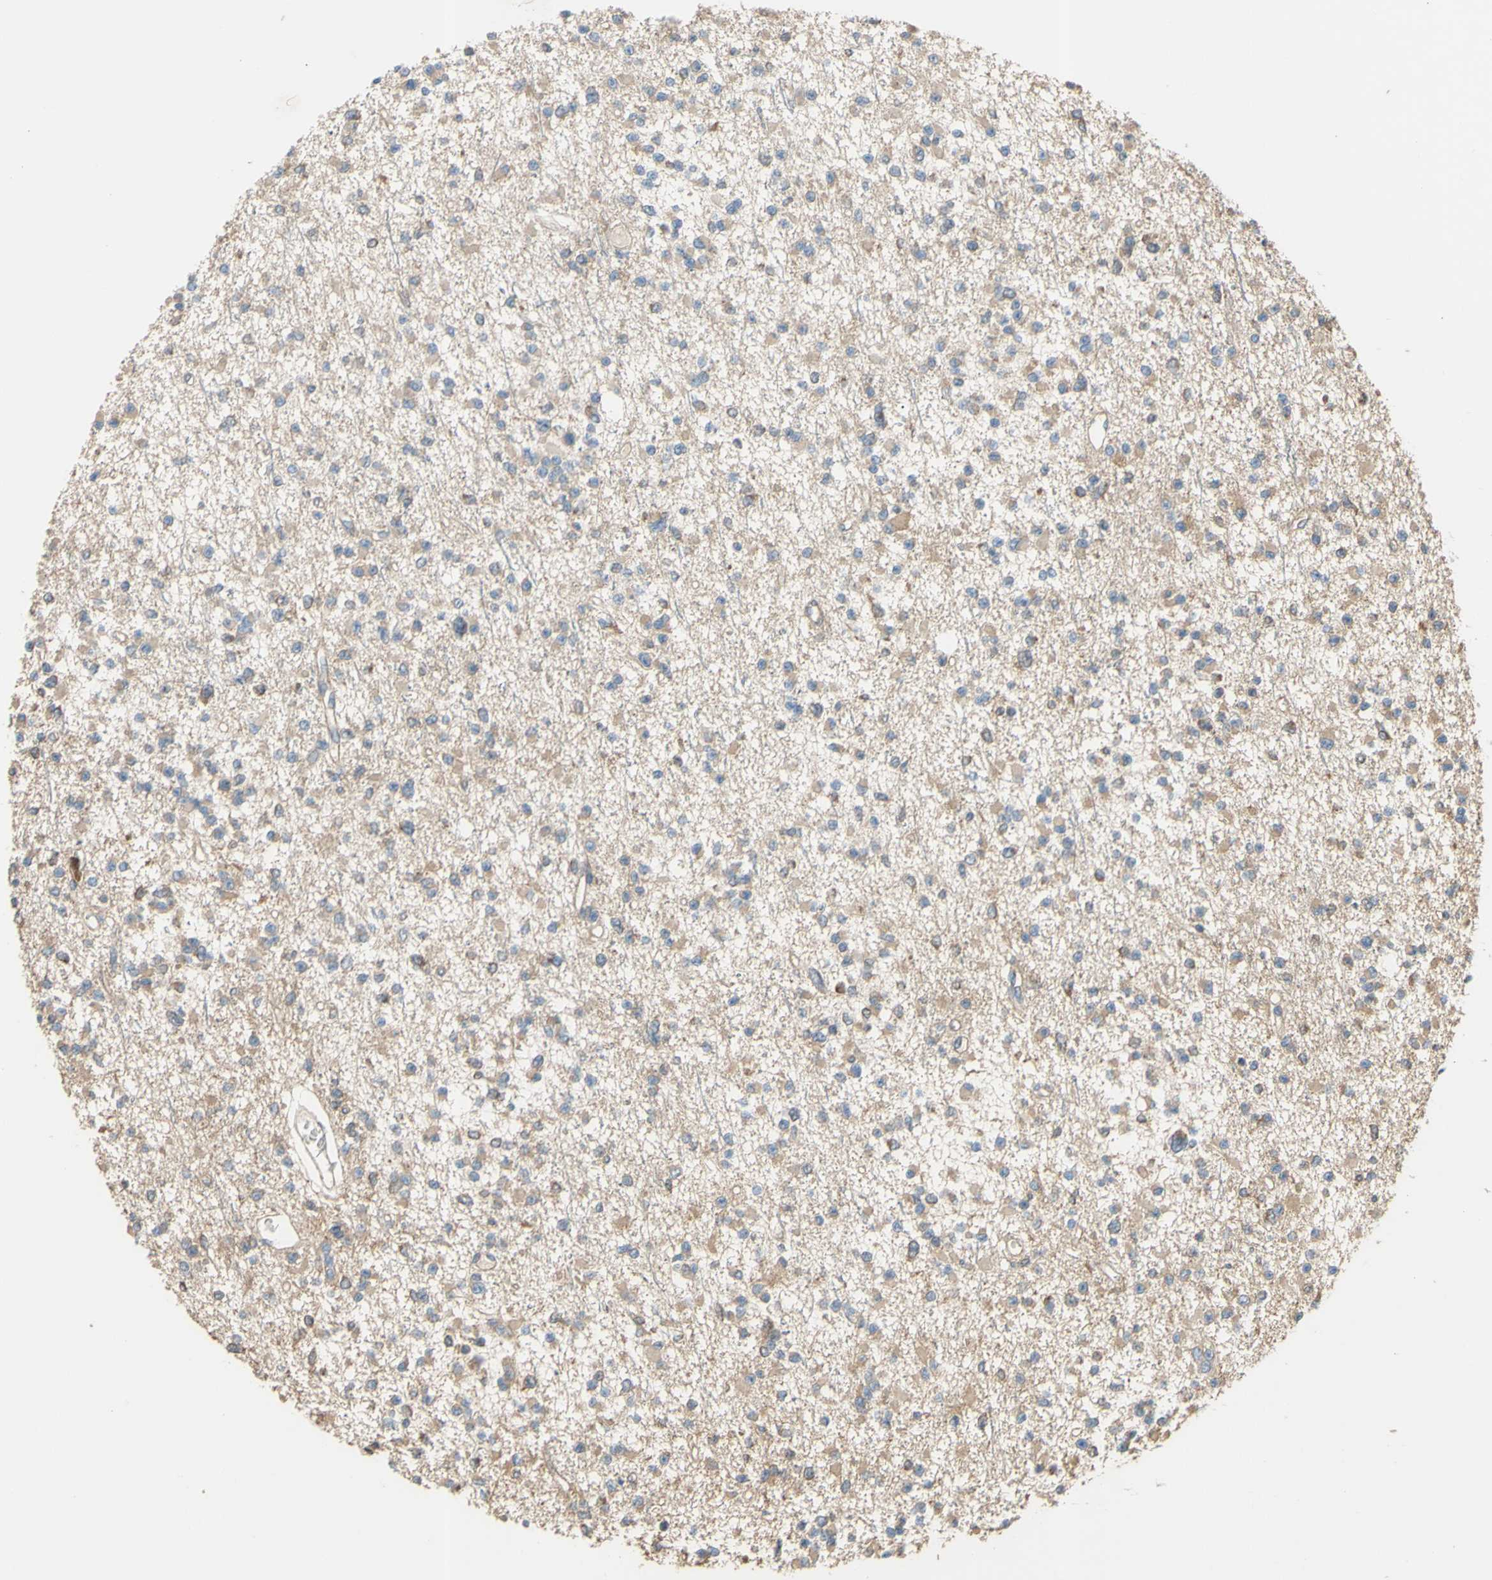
{"staining": {"intensity": "weak", "quantity": ">75%", "location": "cytoplasmic/membranous"}, "tissue": "glioma", "cell_type": "Tumor cells", "image_type": "cancer", "snomed": [{"axis": "morphology", "description": "Glioma, malignant, Low grade"}, {"axis": "topography", "description": "Brain"}], "caption": "Glioma stained with IHC exhibits weak cytoplasmic/membranous positivity in approximately >75% of tumor cells. (DAB (3,3'-diaminobenzidine) IHC with brightfield microscopy, high magnification).", "gene": "CTTN", "patient": {"sex": "female", "age": 22}}